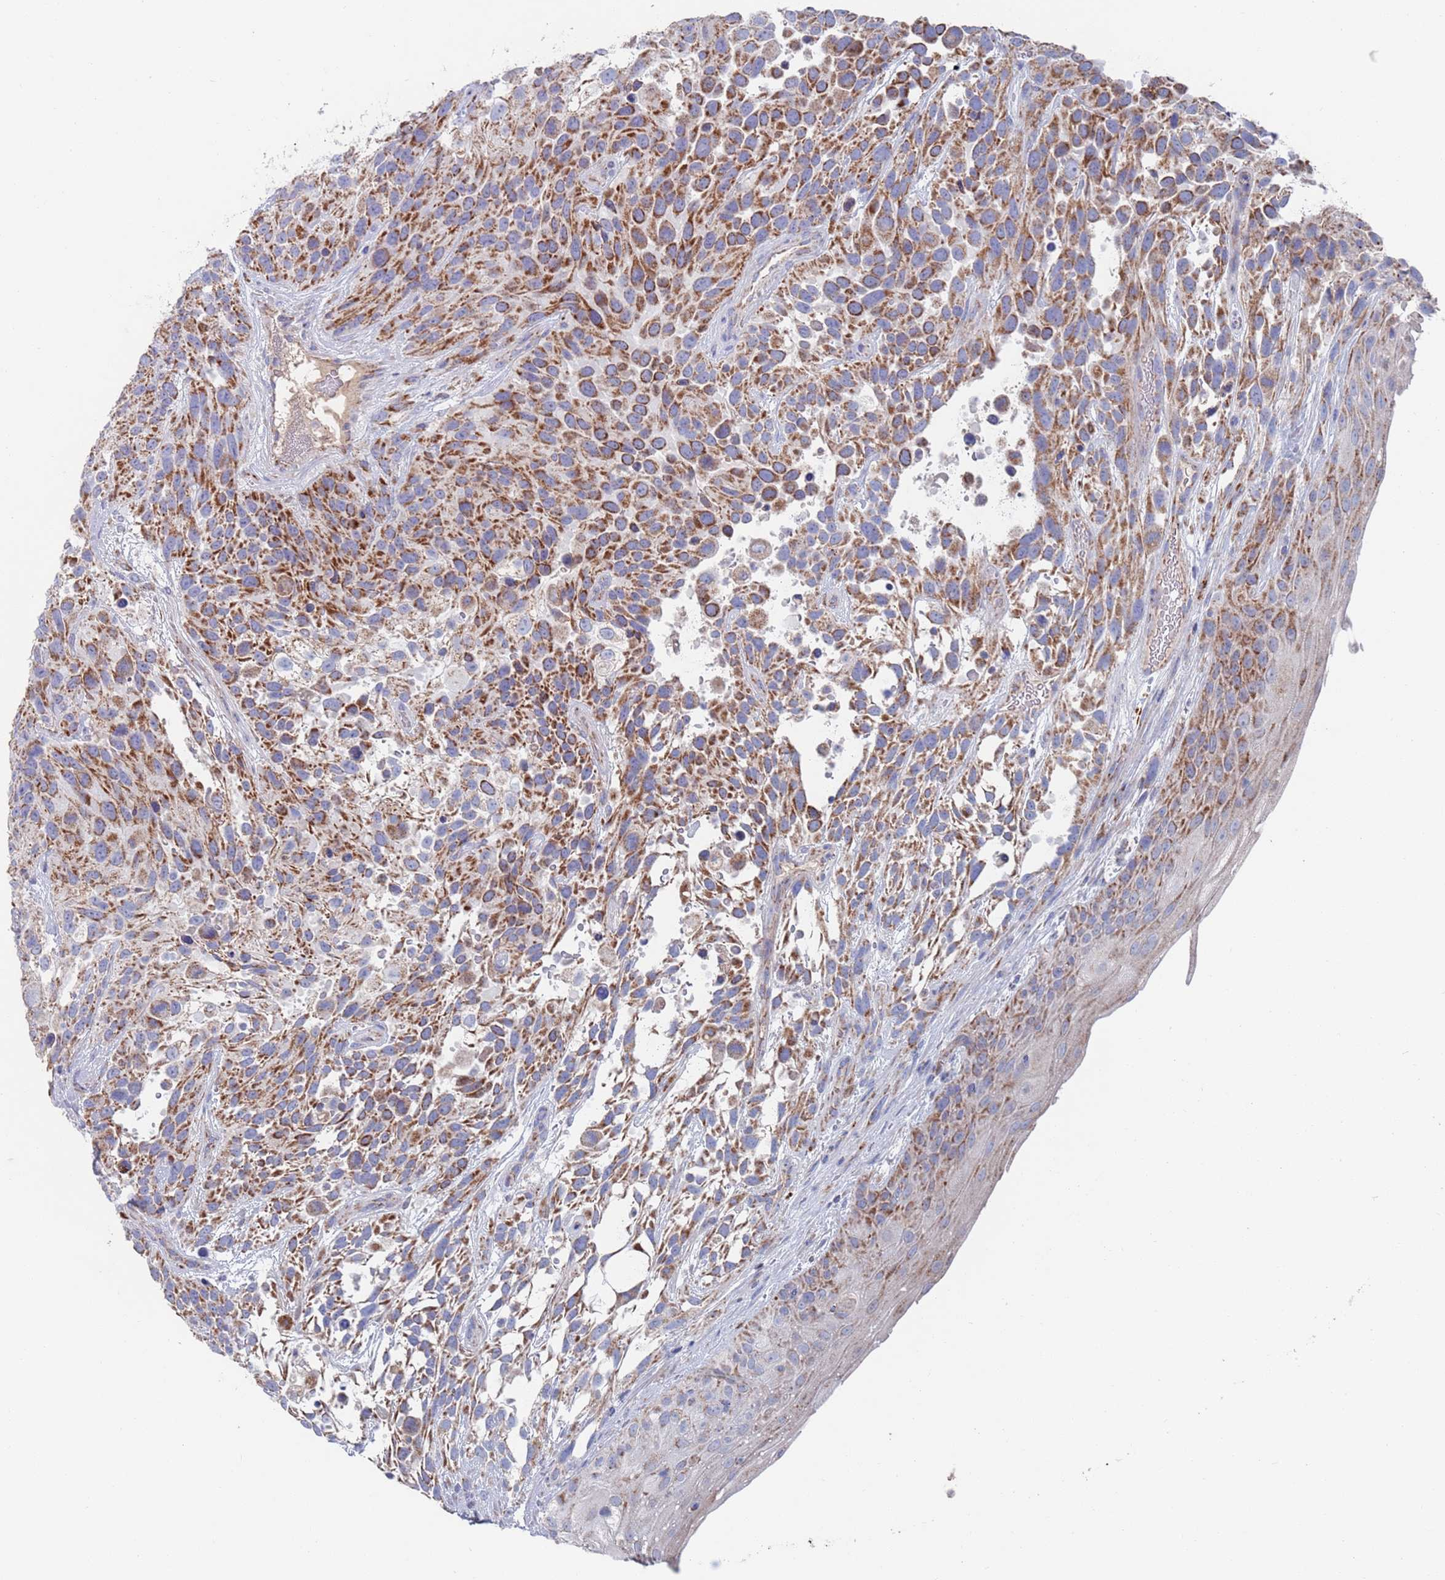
{"staining": {"intensity": "moderate", "quantity": ">75%", "location": "cytoplasmic/membranous"}, "tissue": "urothelial cancer", "cell_type": "Tumor cells", "image_type": "cancer", "snomed": [{"axis": "morphology", "description": "Urothelial carcinoma, High grade"}, {"axis": "topography", "description": "Urinary bladder"}], "caption": "This micrograph reveals urothelial cancer stained with immunohistochemistry to label a protein in brown. The cytoplasmic/membranous of tumor cells show moderate positivity for the protein. Nuclei are counter-stained blue.", "gene": "MRPL22", "patient": {"sex": "female", "age": 70}}